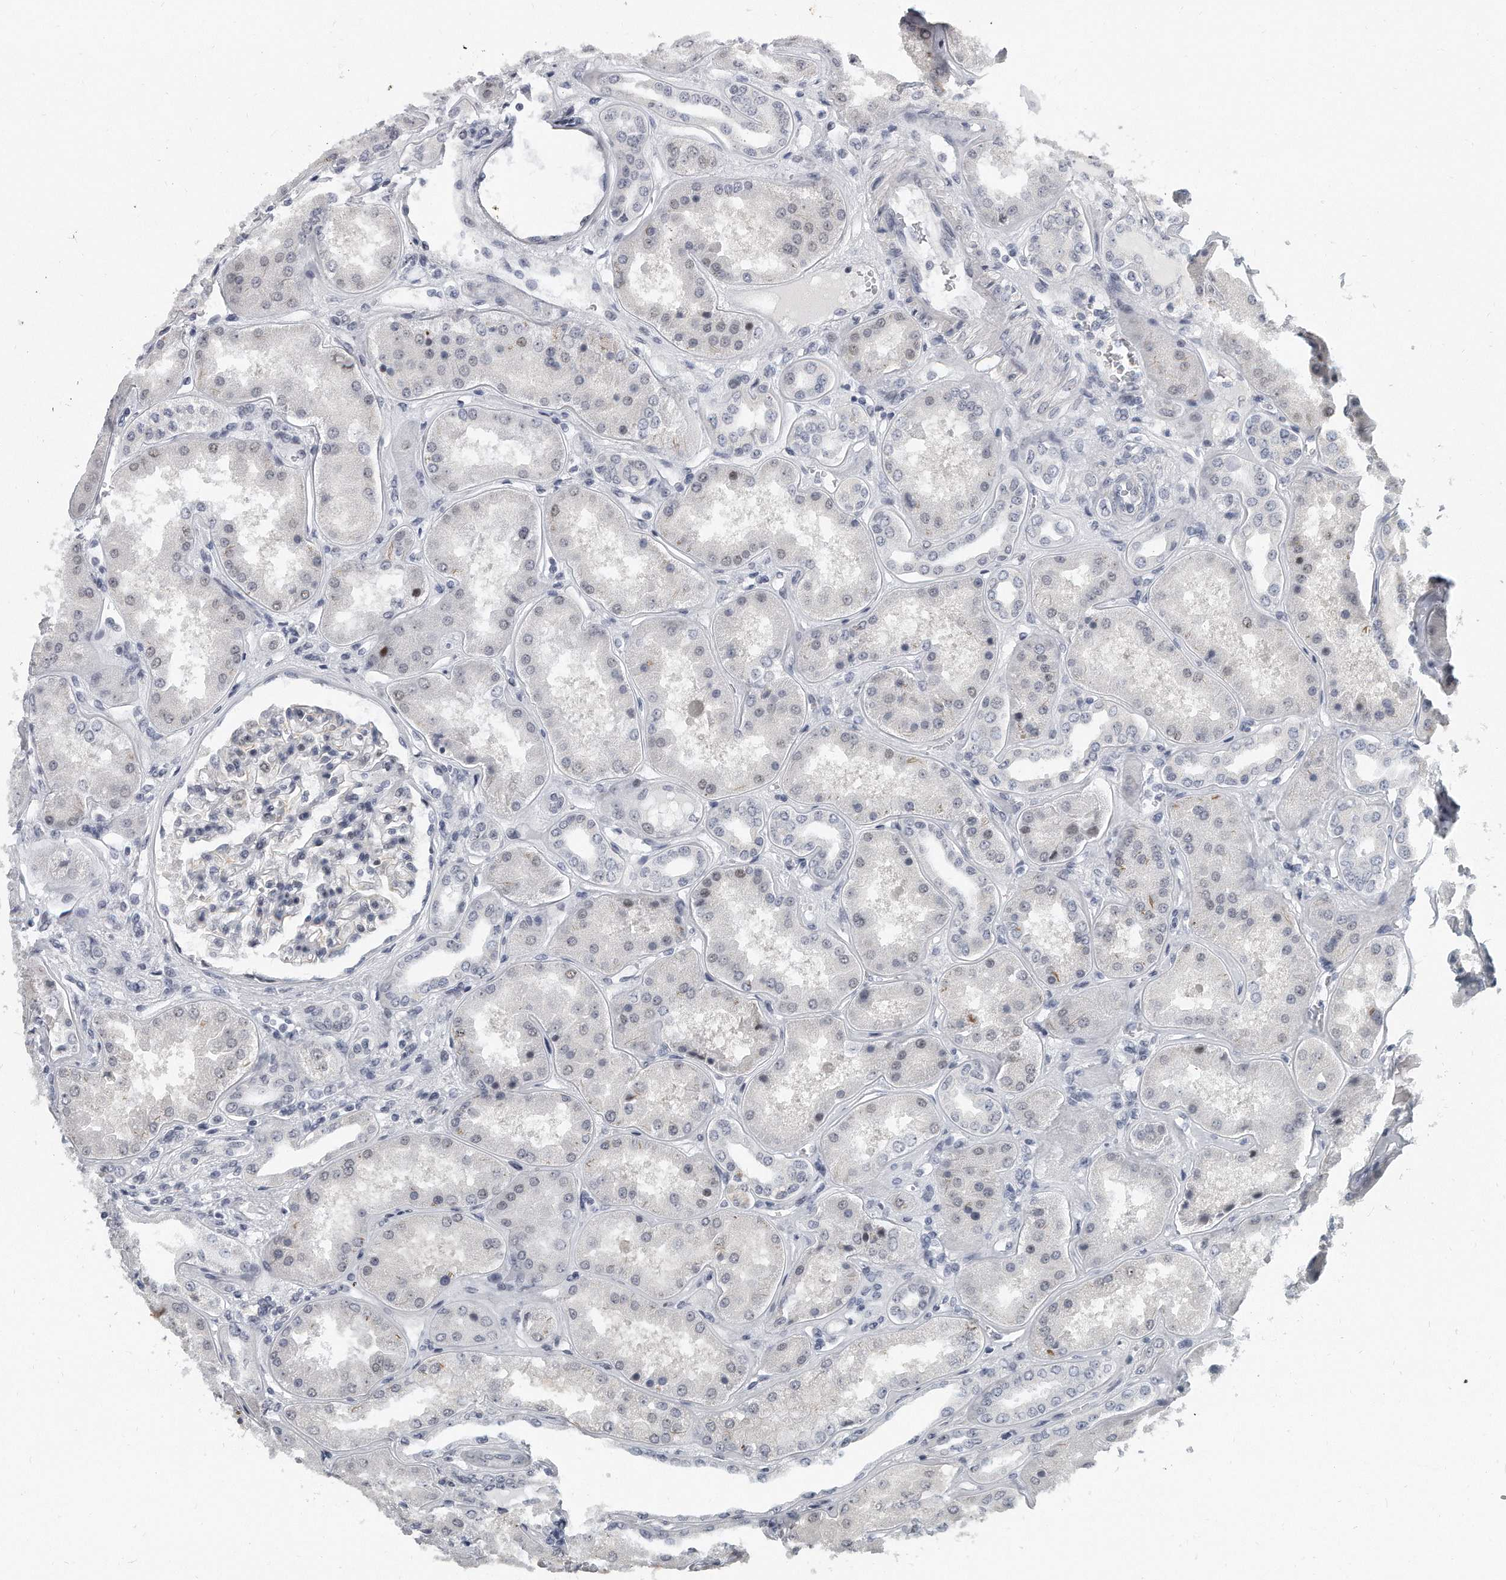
{"staining": {"intensity": "negative", "quantity": "none", "location": "none"}, "tissue": "kidney", "cell_type": "Cells in glomeruli", "image_type": "normal", "snomed": [{"axis": "morphology", "description": "Normal tissue, NOS"}, {"axis": "topography", "description": "Kidney"}], "caption": "A photomicrograph of human kidney is negative for staining in cells in glomeruli. Brightfield microscopy of immunohistochemistry (IHC) stained with DAB (3,3'-diaminobenzidine) (brown) and hematoxylin (blue), captured at high magnification.", "gene": "TFCP2L1", "patient": {"sex": "female", "age": 56}}